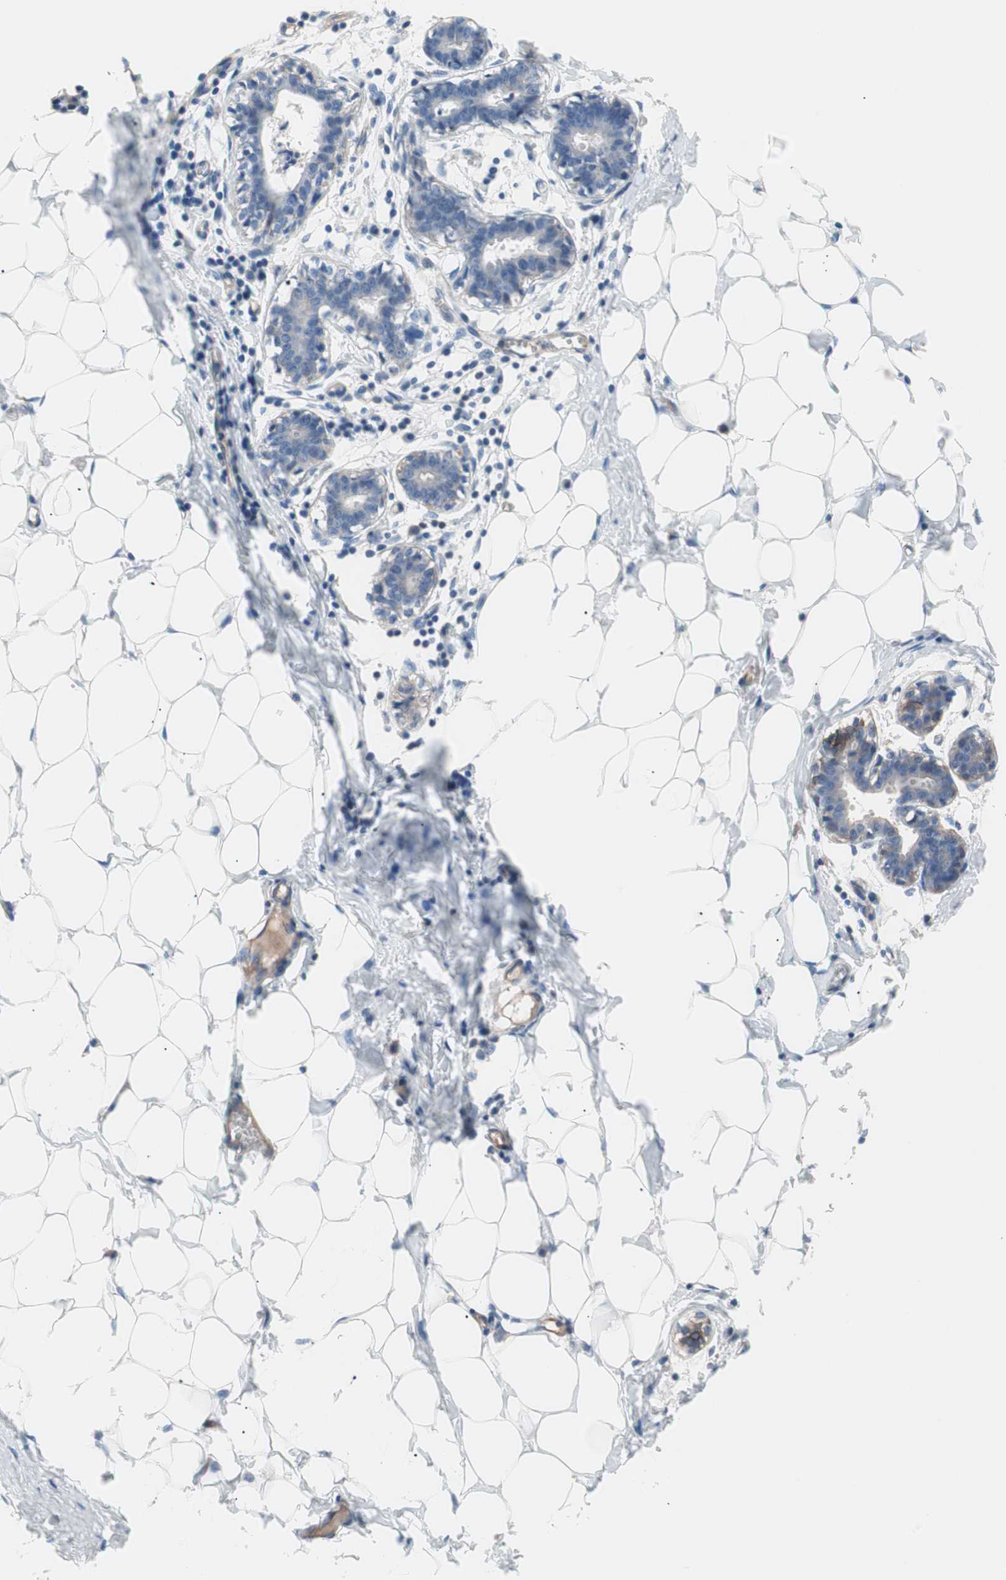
{"staining": {"intensity": "negative", "quantity": "none", "location": "none"}, "tissue": "breast", "cell_type": "Adipocytes", "image_type": "normal", "snomed": [{"axis": "morphology", "description": "Normal tissue, NOS"}, {"axis": "topography", "description": "Breast"}], "caption": "Immunohistochemical staining of unremarkable human breast exhibits no significant expression in adipocytes. (DAB (3,3'-diaminobenzidine) immunohistochemistry (IHC), high magnification).", "gene": "GPR160", "patient": {"sex": "female", "age": 27}}